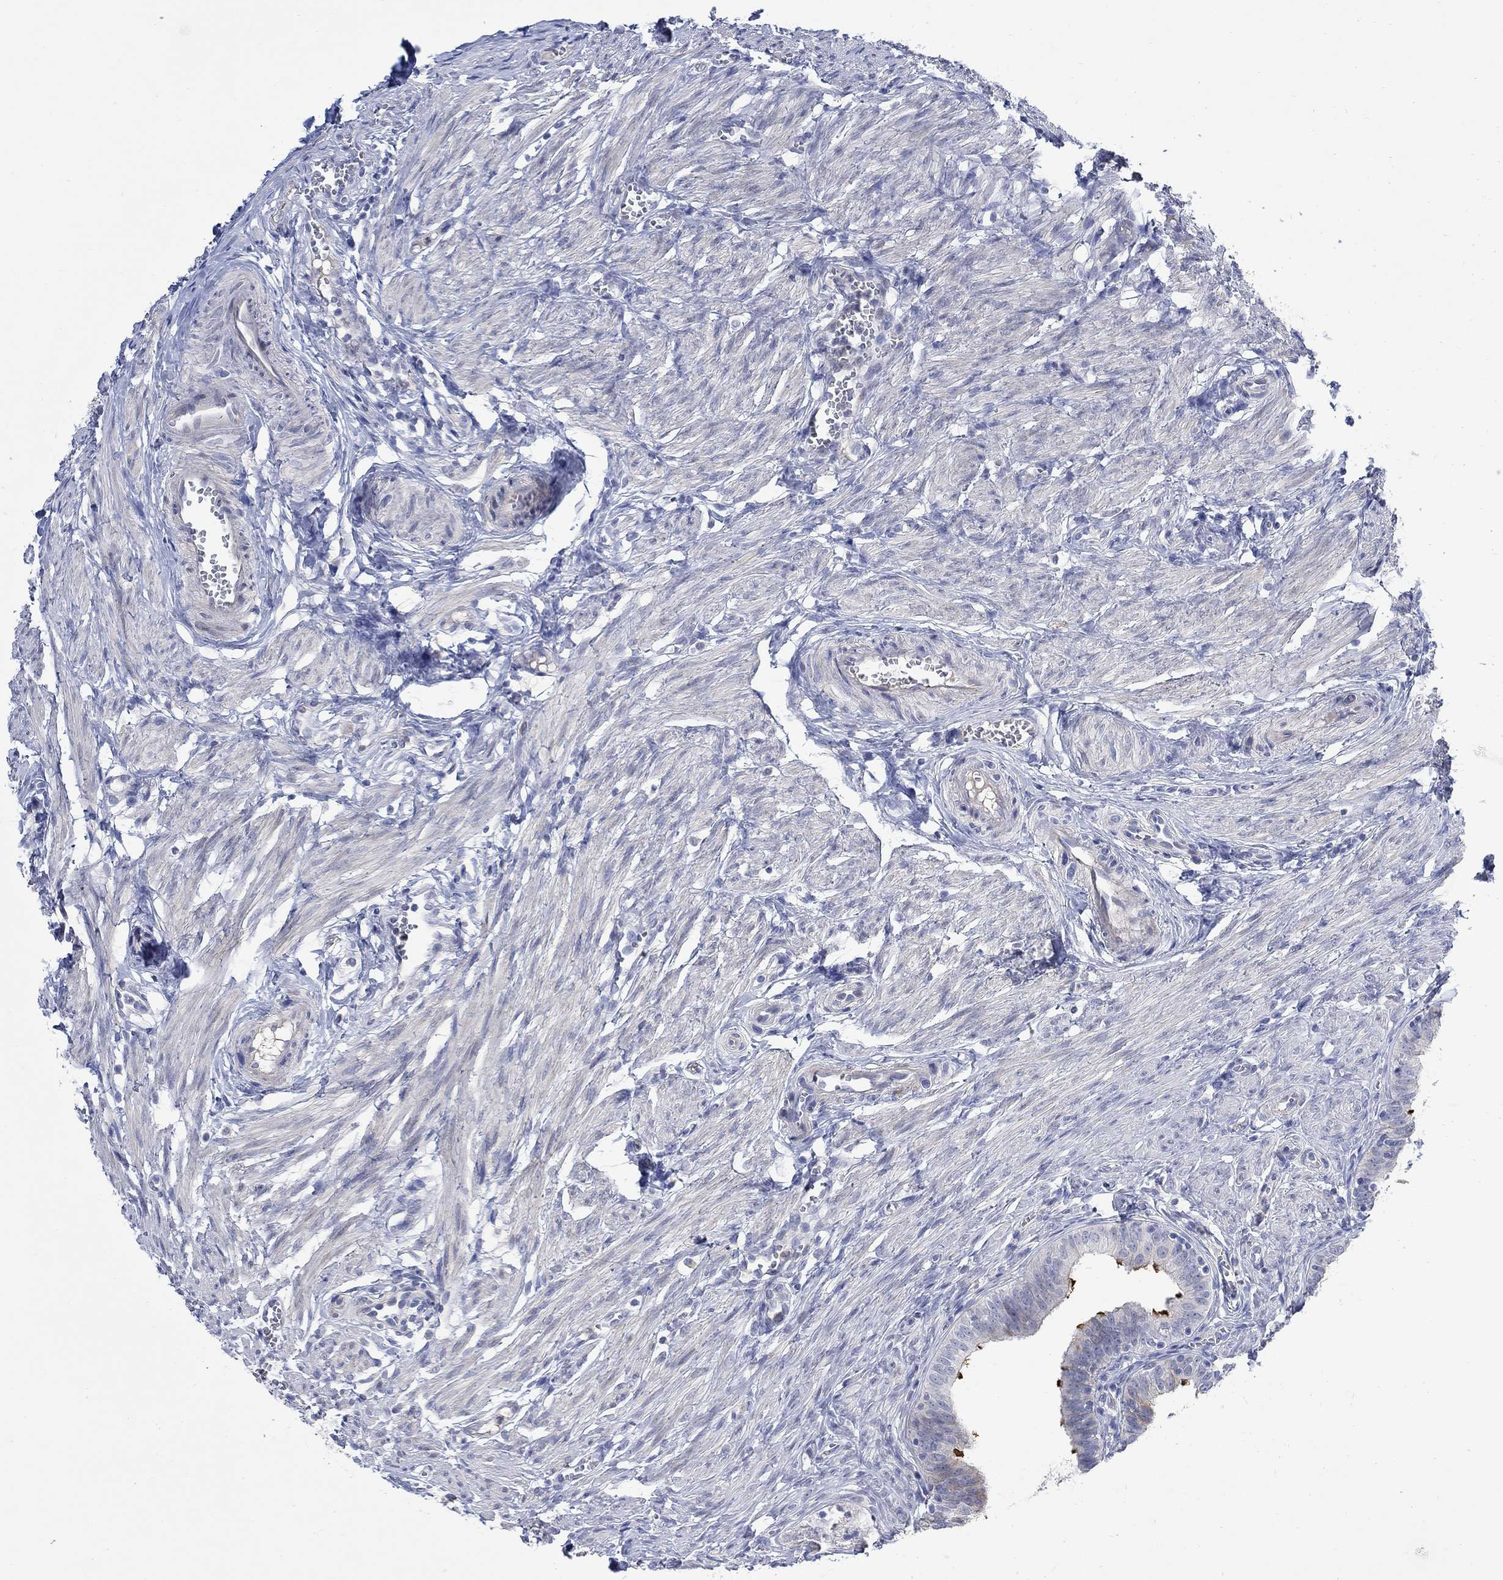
{"staining": {"intensity": "strong", "quantity": "<25%", "location": "cytoplasmic/membranous"}, "tissue": "fallopian tube", "cell_type": "Glandular cells", "image_type": "normal", "snomed": [{"axis": "morphology", "description": "Normal tissue, NOS"}, {"axis": "topography", "description": "Fallopian tube"}], "caption": "Normal fallopian tube demonstrates strong cytoplasmic/membranous positivity in about <25% of glandular cells, visualized by immunohistochemistry.", "gene": "DLK1", "patient": {"sex": "female", "age": 25}}